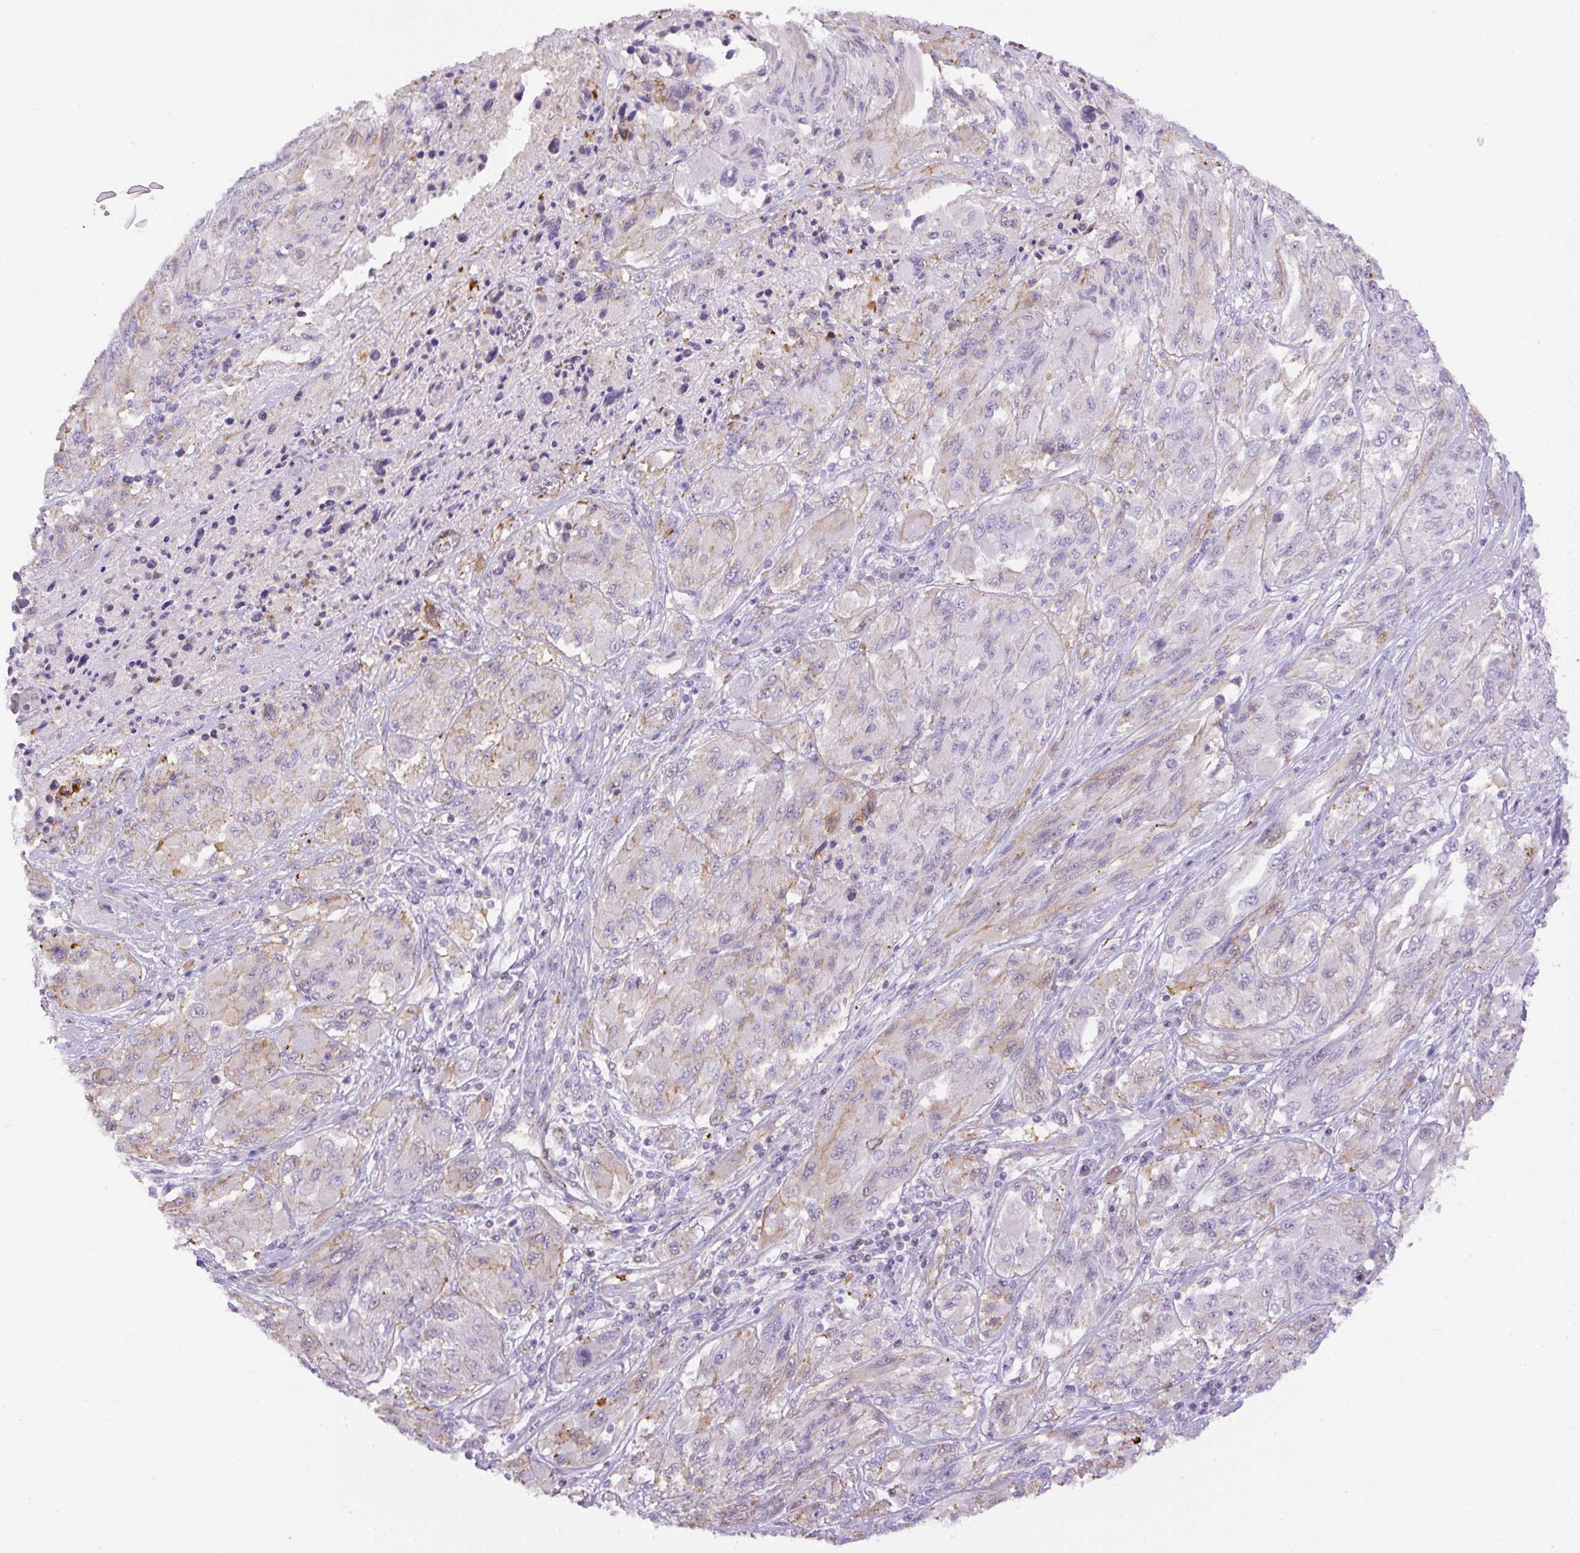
{"staining": {"intensity": "negative", "quantity": "none", "location": "none"}, "tissue": "melanoma", "cell_type": "Tumor cells", "image_type": "cancer", "snomed": [{"axis": "morphology", "description": "Malignant melanoma, NOS"}, {"axis": "topography", "description": "Skin"}], "caption": "The immunohistochemistry (IHC) micrograph has no significant staining in tumor cells of malignant melanoma tissue.", "gene": "B3GALT5", "patient": {"sex": "female", "age": 91}}